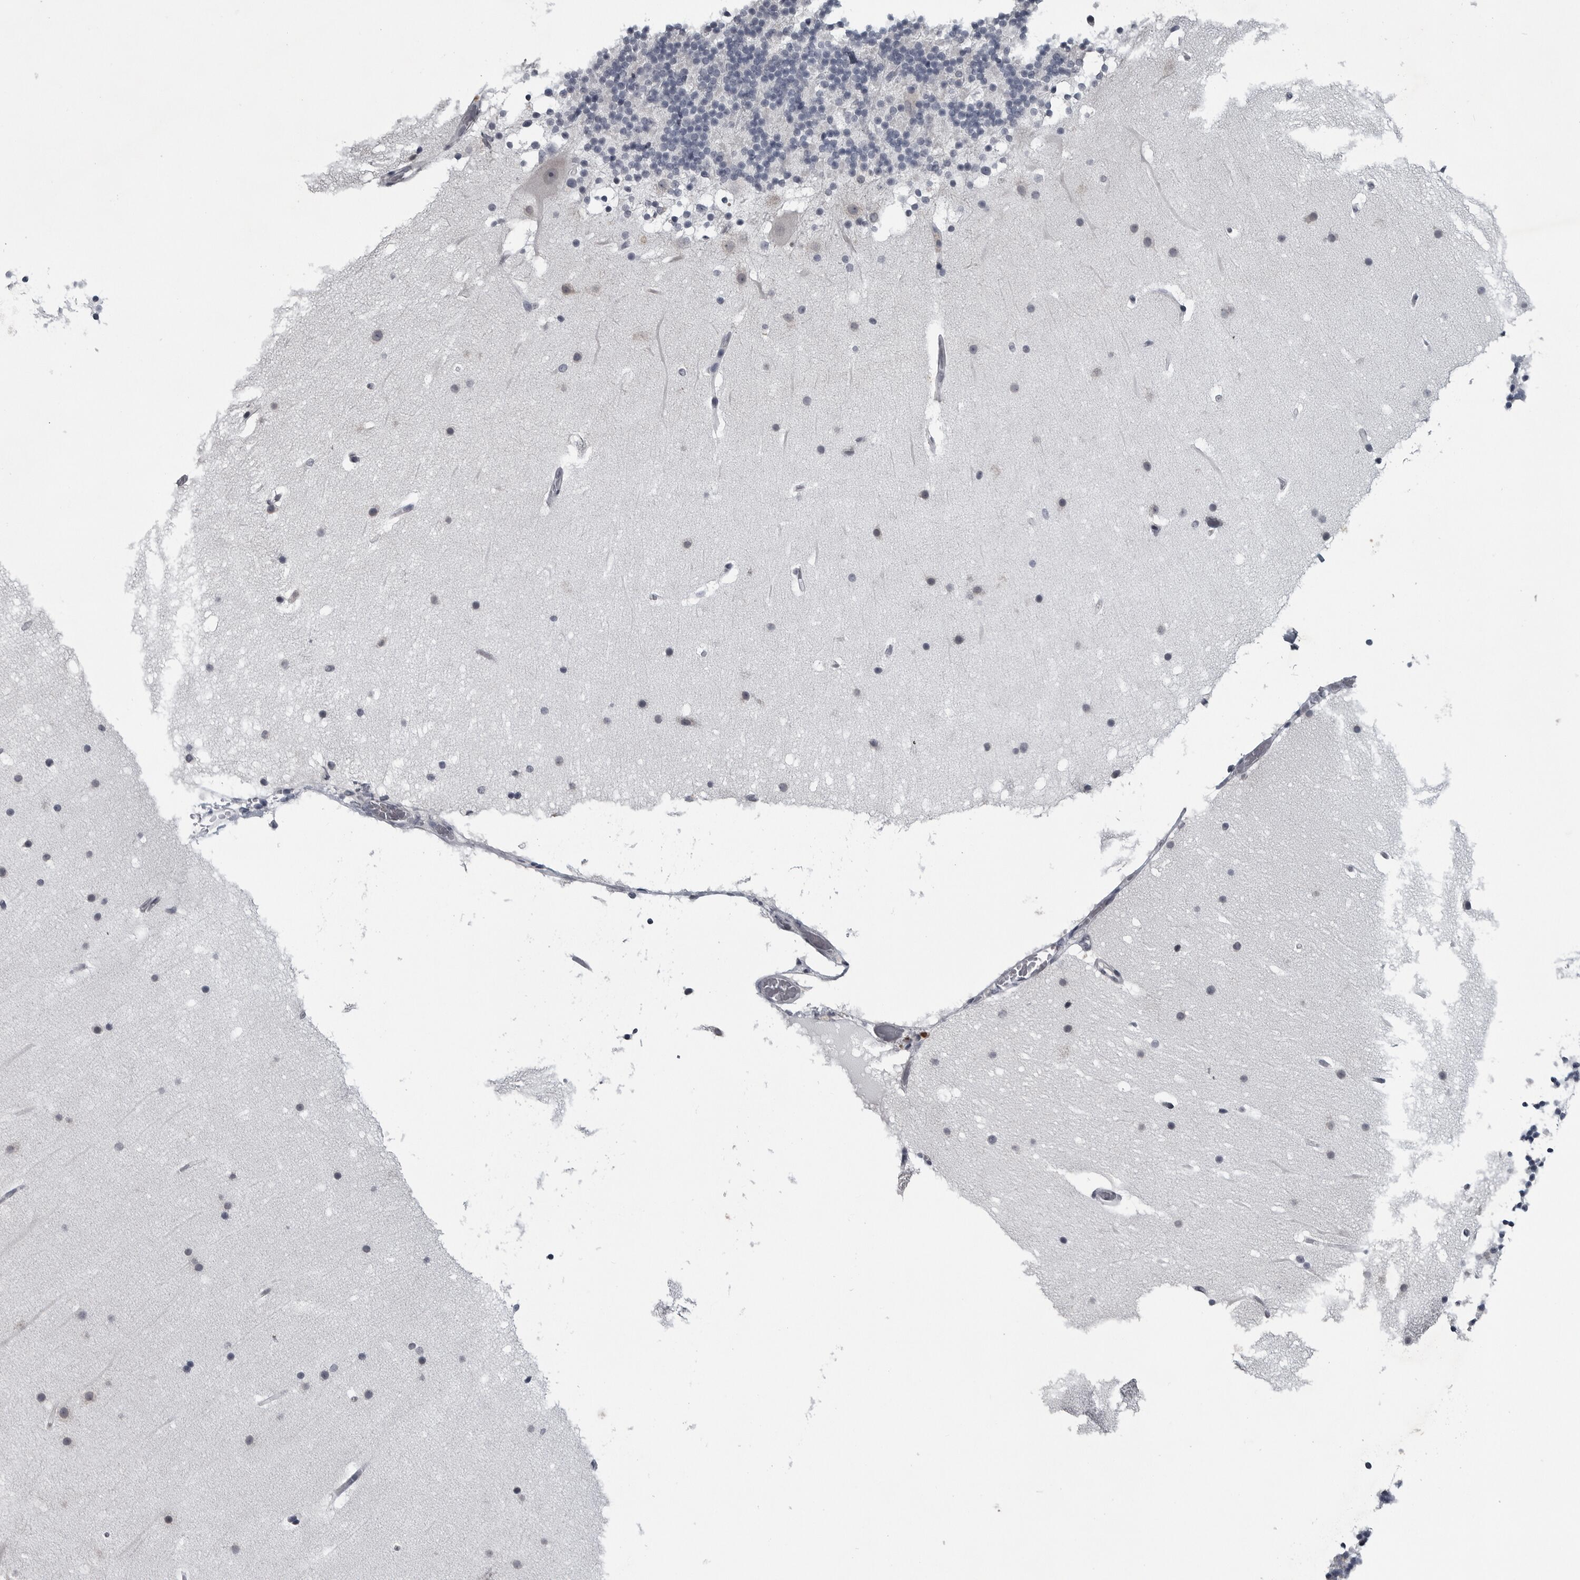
{"staining": {"intensity": "negative", "quantity": "none", "location": "none"}, "tissue": "cerebellum", "cell_type": "Cells in granular layer", "image_type": "normal", "snomed": [{"axis": "morphology", "description": "Normal tissue, NOS"}, {"axis": "topography", "description": "Cerebellum"}], "caption": "Immunohistochemical staining of normal cerebellum displays no significant positivity in cells in granular layer.", "gene": "LYSMD1", "patient": {"sex": "male", "age": 57}}